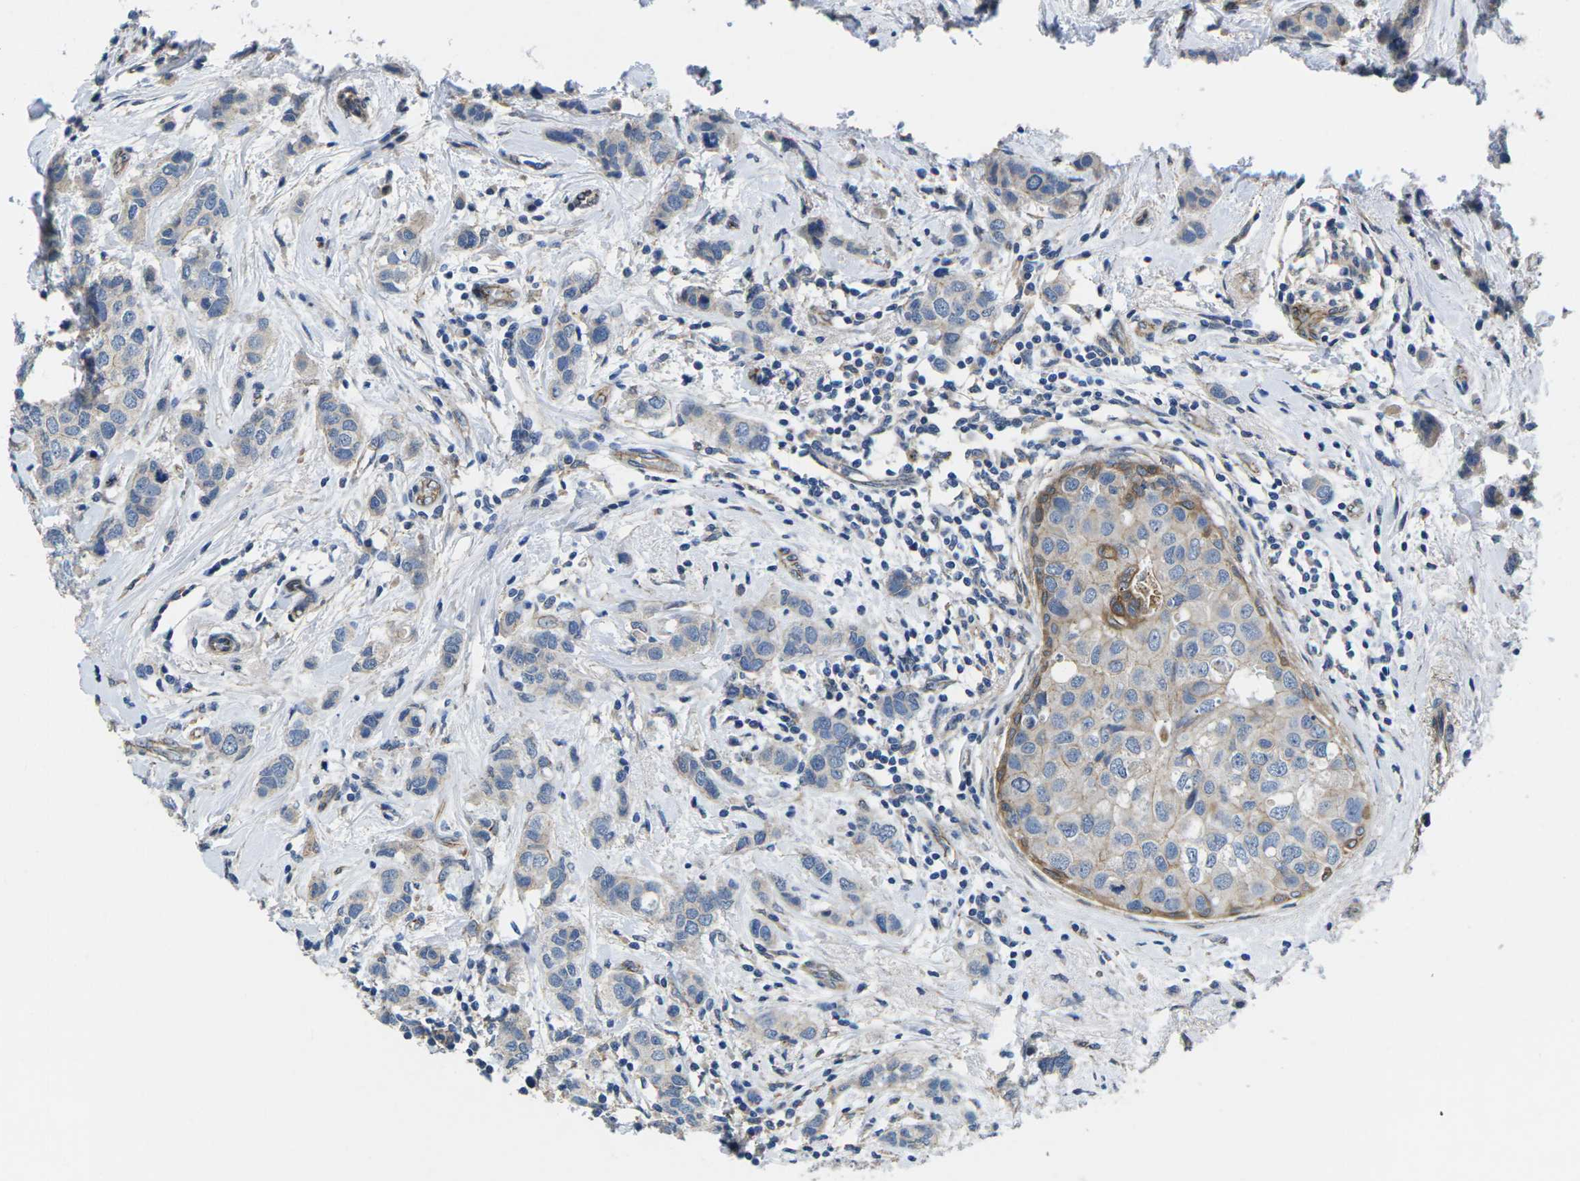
{"staining": {"intensity": "moderate", "quantity": "<25%", "location": "cytoplasmic/membranous"}, "tissue": "breast cancer", "cell_type": "Tumor cells", "image_type": "cancer", "snomed": [{"axis": "morphology", "description": "Duct carcinoma"}, {"axis": "topography", "description": "Breast"}], "caption": "An immunohistochemistry (IHC) photomicrograph of tumor tissue is shown. Protein staining in brown labels moderate cytoplasmic/membranous positivity in breast cancer (intraductal carcinoma) within tumor cells.", "gene": "CTNND1", "patient": {"sex": "female", "age": 50}}